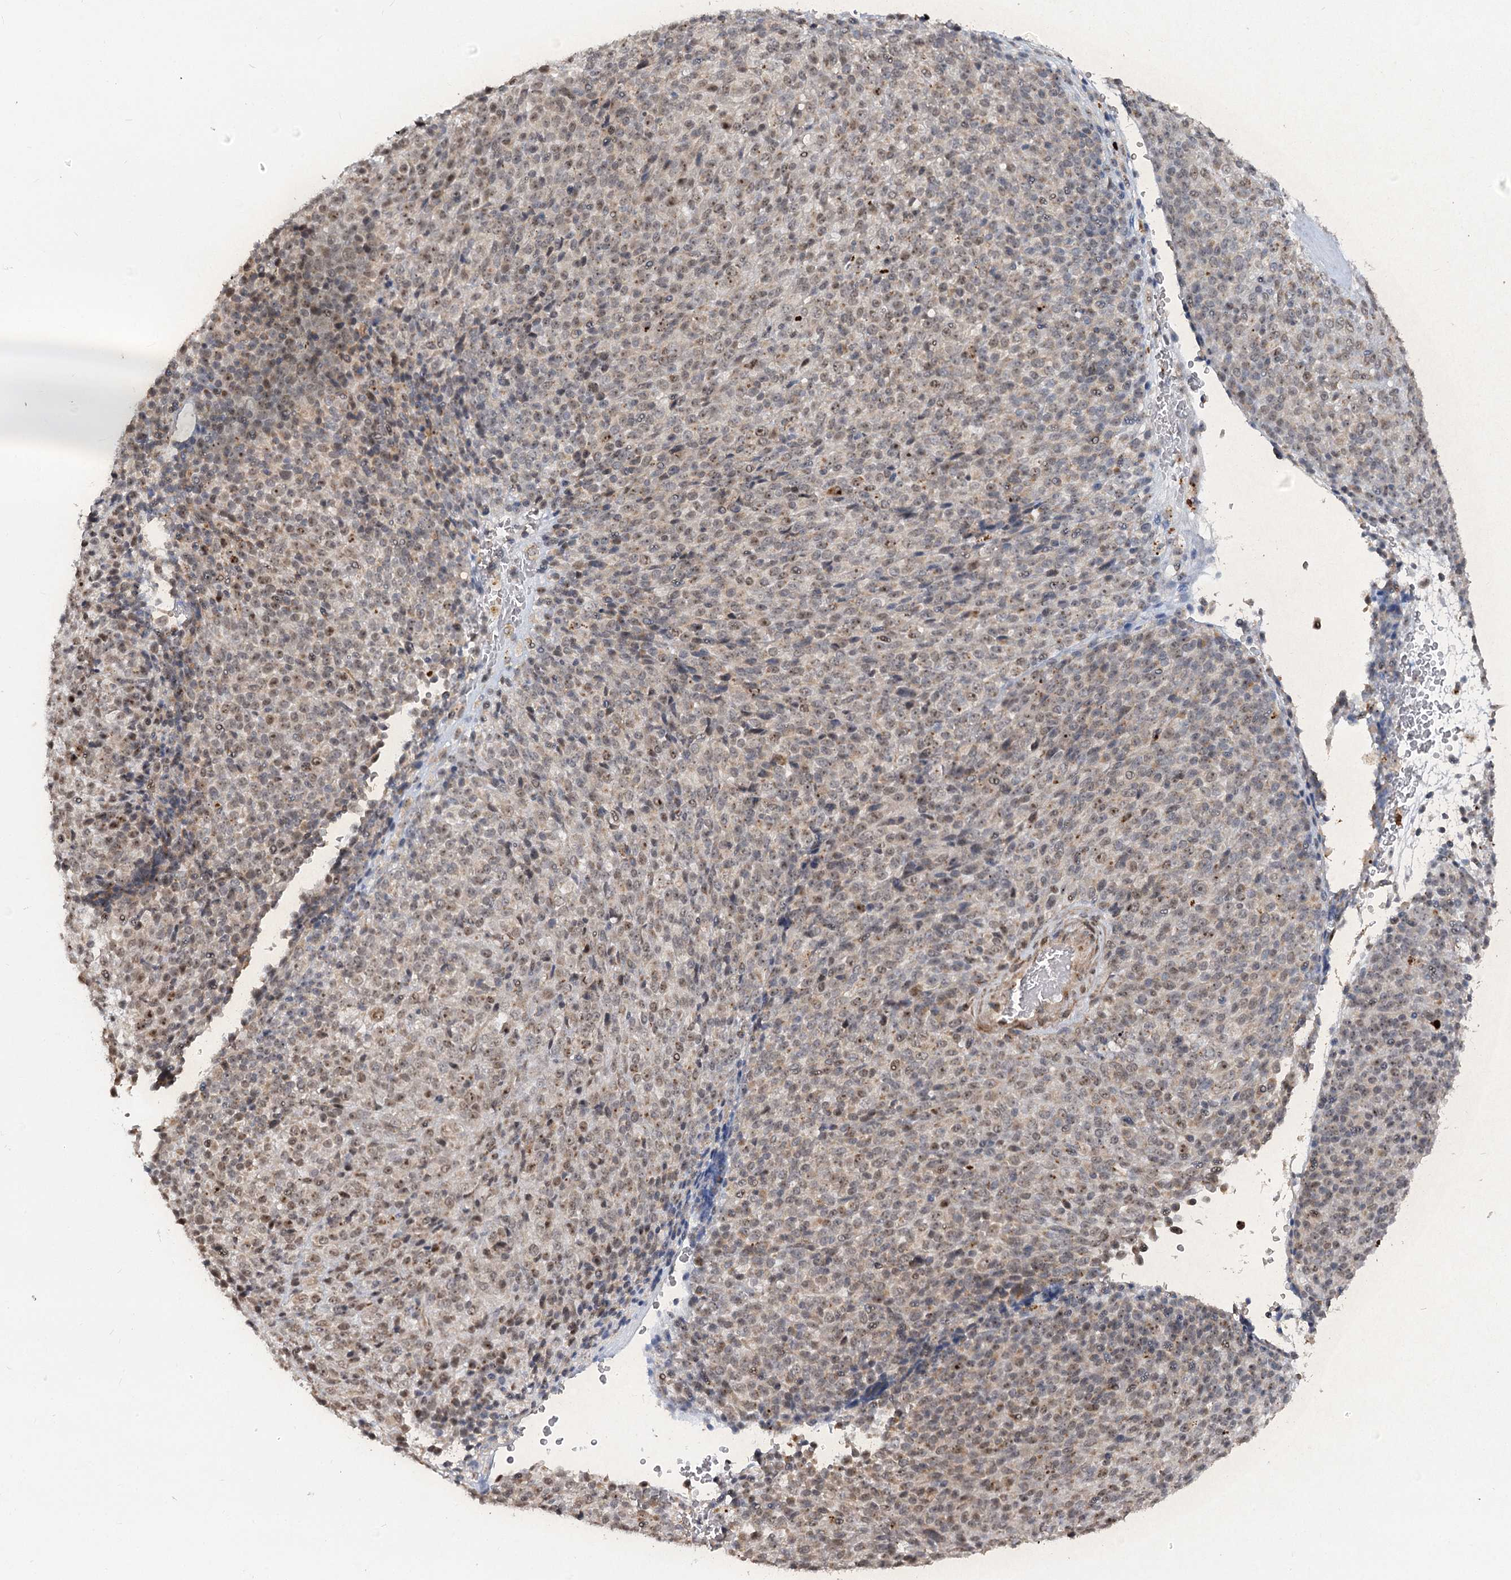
{"staining": {"intensity": "weak", "quantity": ">75%", "location": "nuclear"}, "tissue": "melanoma", "cell_type": "Tumor cells", "image_type": "cancer", "snomed": [{"axis": "morphology", "description": "Malignant melanoma, Metastatic site"}, {"axis": "topography", "description": "Brain"}], "caption": "Malignant melanoma (metastatic site) stained for a protein displays weak nuclear positivity in tumor cells.", "gene": "GNL3L", "patient": {"sex": "female", "age": 56}}